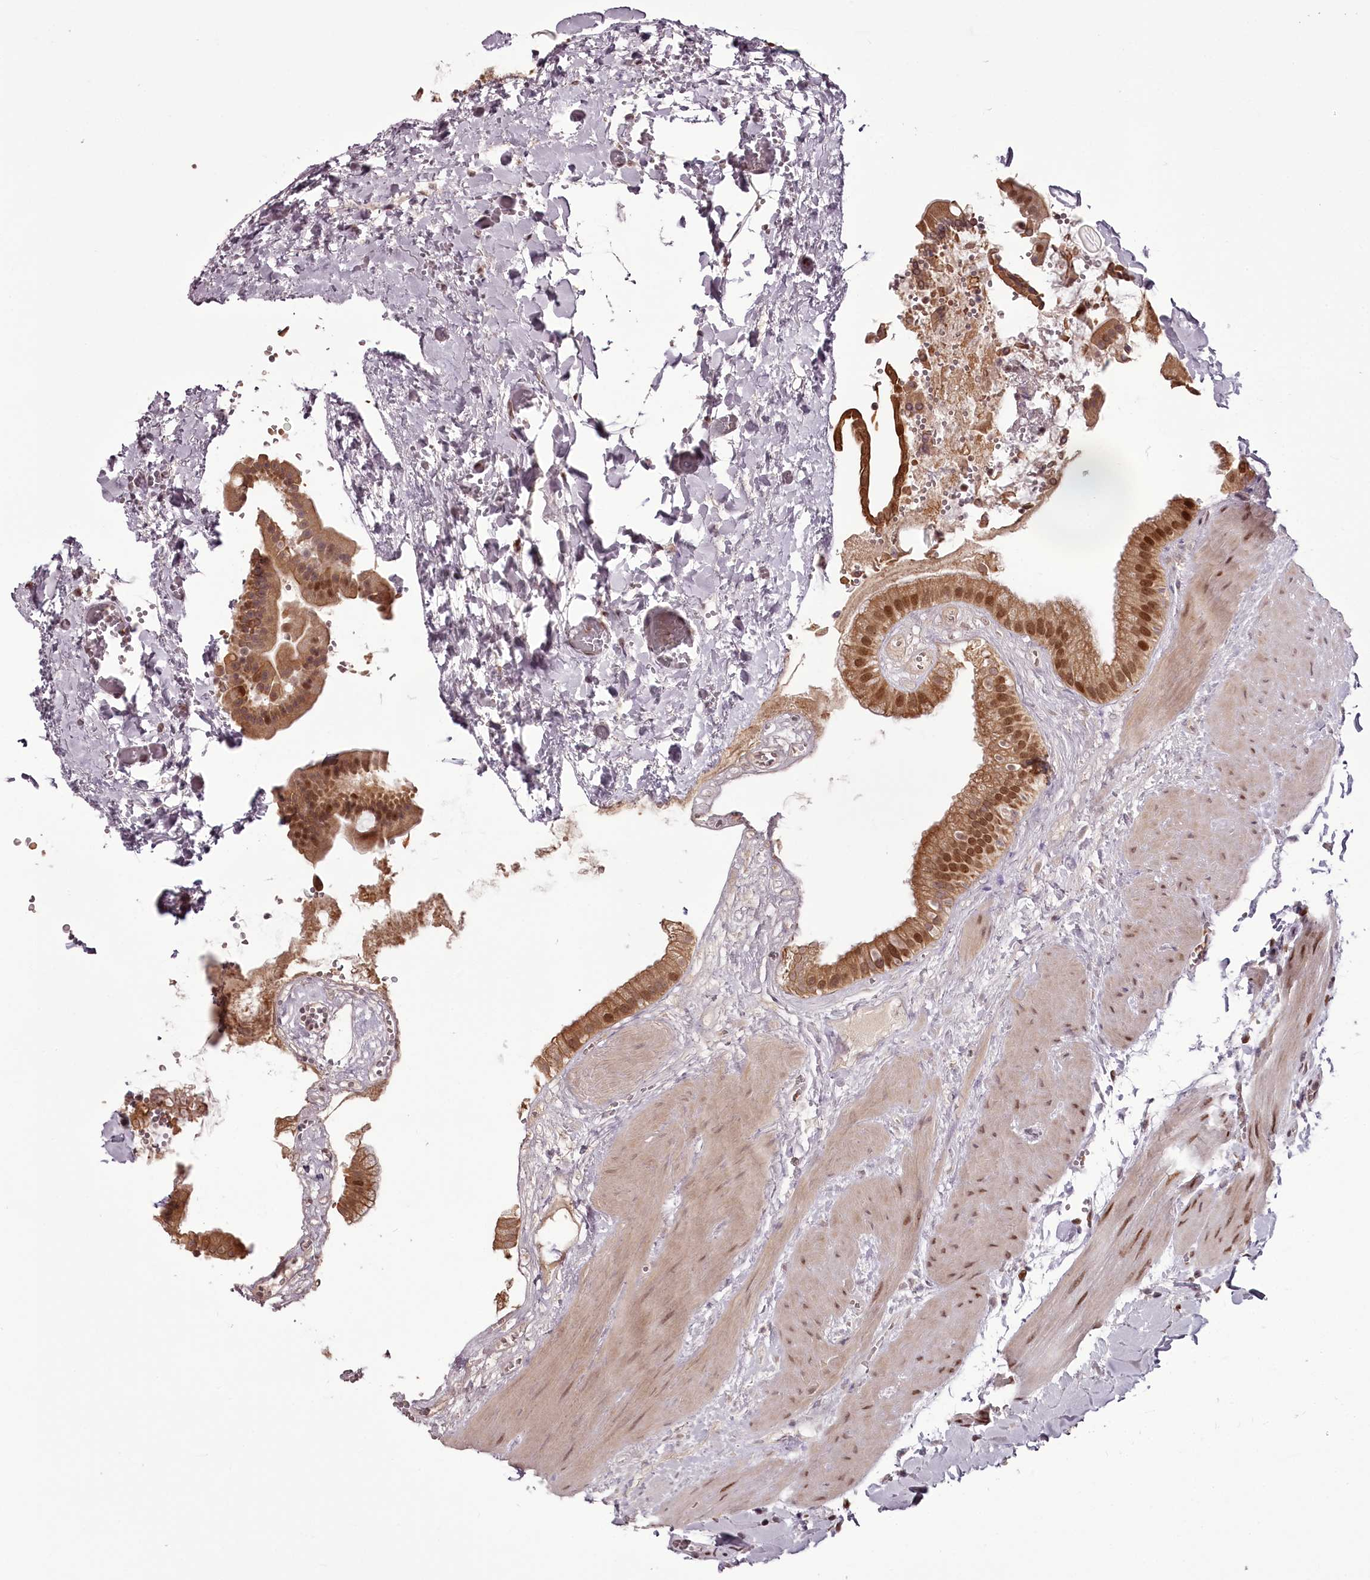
{"staining": {"intensity": "moderate", "quantity": ">75%", "location": "cytoplasmic/membranous,nuclear"}, "tissue": "gallbladder", "cell_type": "Glandular cells", "image_type": "normal", "snomed": [{"axis": "morphology", "description": "Normal tissue, NOS"}, {"axis": "topography", "description": "Gallbladder"}], "caption": "A photomicrograph of human gallbladder stained for a protein demonstrates moderate cytoplasmic/membranous,nuclear brown staining in glandular cells. The protein is stained brown, and the nuclei are stained in blue (DAB IHC with brightfield microscopy, high magnification).", "gene": "THYN1", "patient": {"sex": "male", "age": 55}}